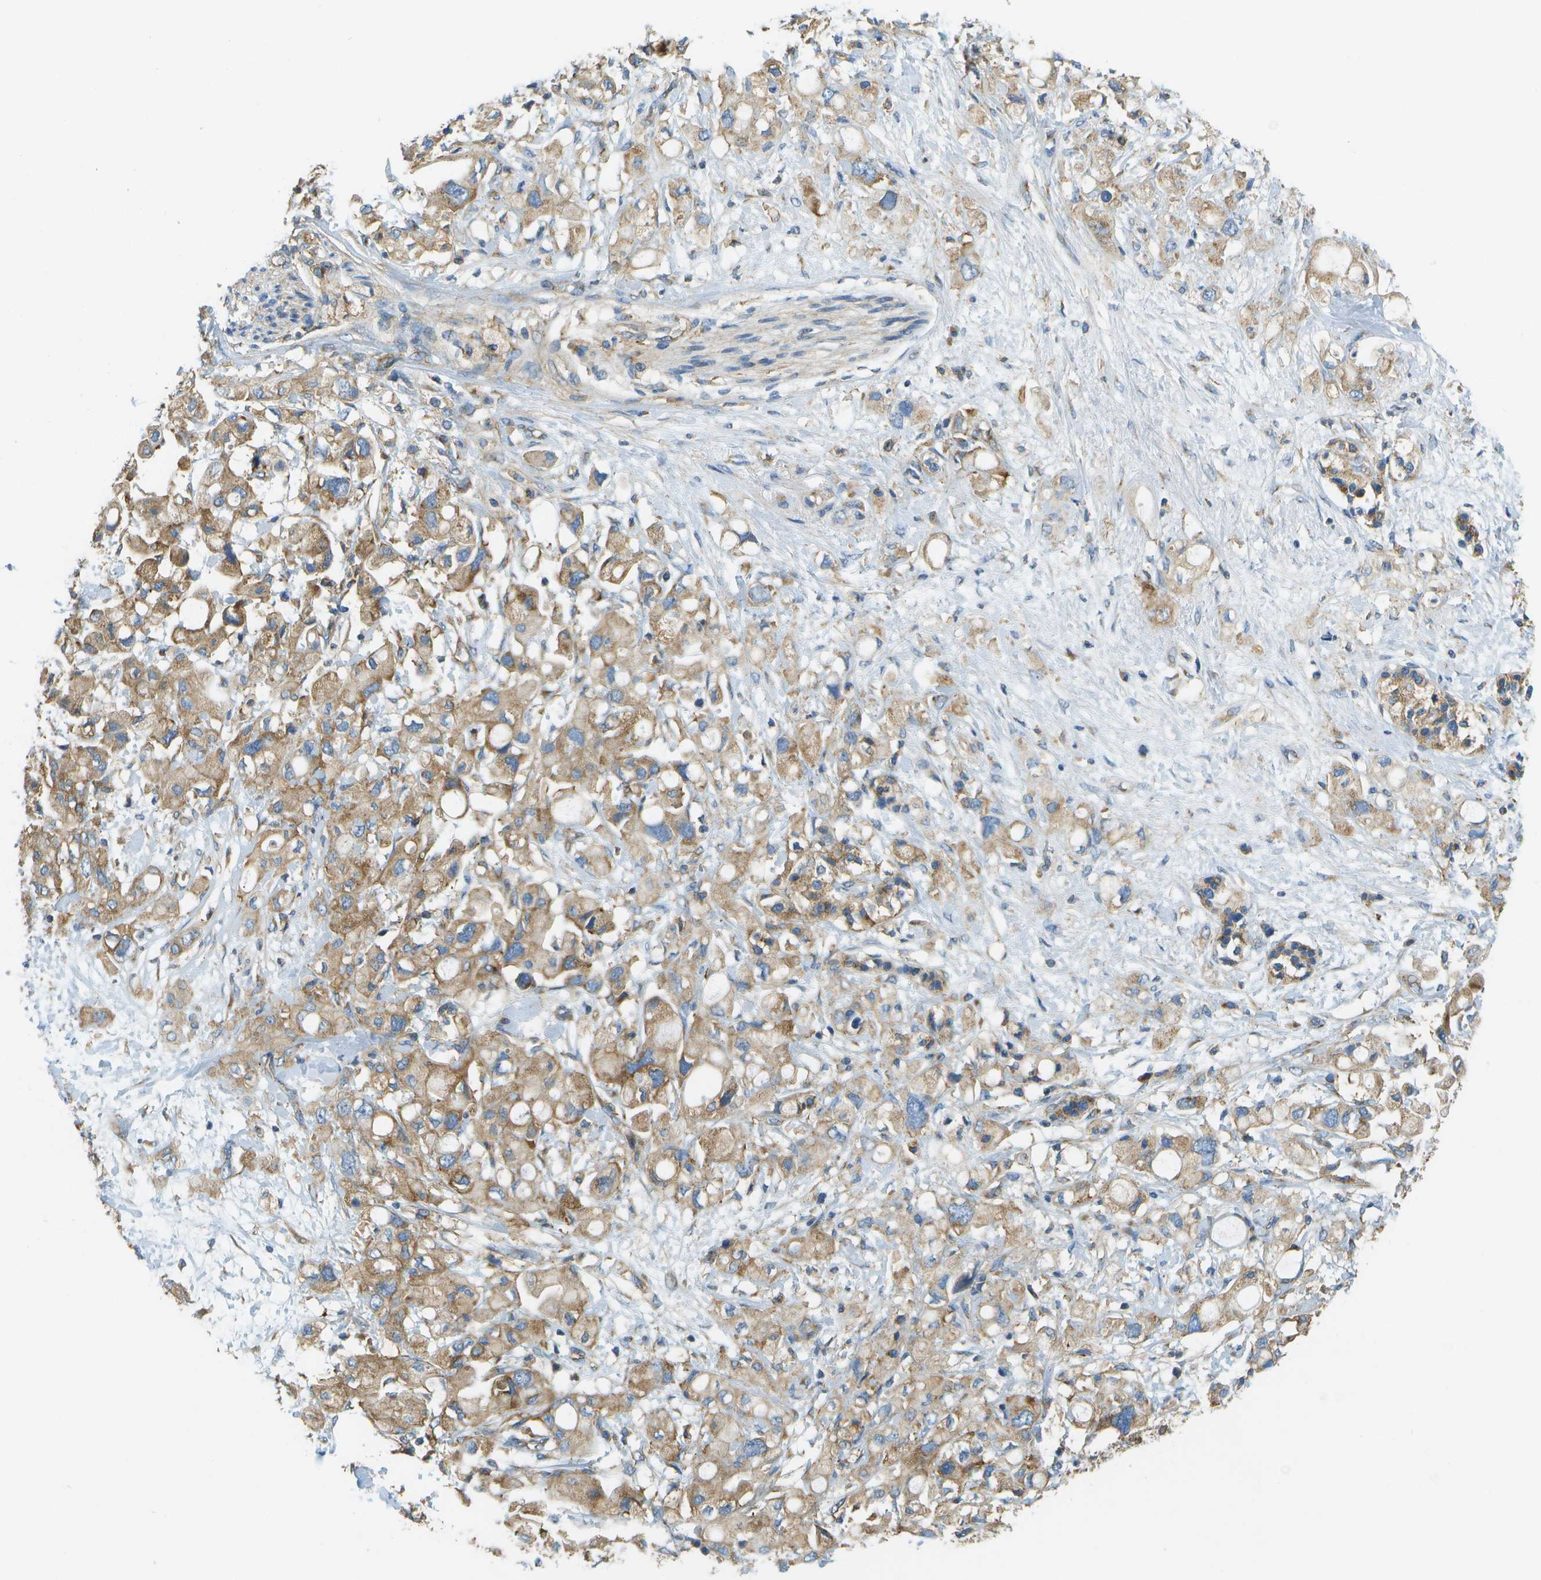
{"staining": {"intensity": "moderate", "quantity": ">75%", "location": "cytoplasmic/membranous"}, "tissue": "pancreatic cancer", "cell_type": "Tumor cells", "image_type": "cancer", "snomed": [{"axis": "morphology", "description": "Adenocarcinoma, NOS"}, {"axis": "topography", "description": "Pancreas"}], "caption": "Immunohistochemistry (IHC) image of pancreatic cancer (adenocarcinoma) stained for a protein (brown), which exhibits medium levels of moderate cytoplasmic/membranous positivity in approximately >75% of tumor cells.", "gene": "CLTC", "patient": {"sex": "female", "age": 56}}